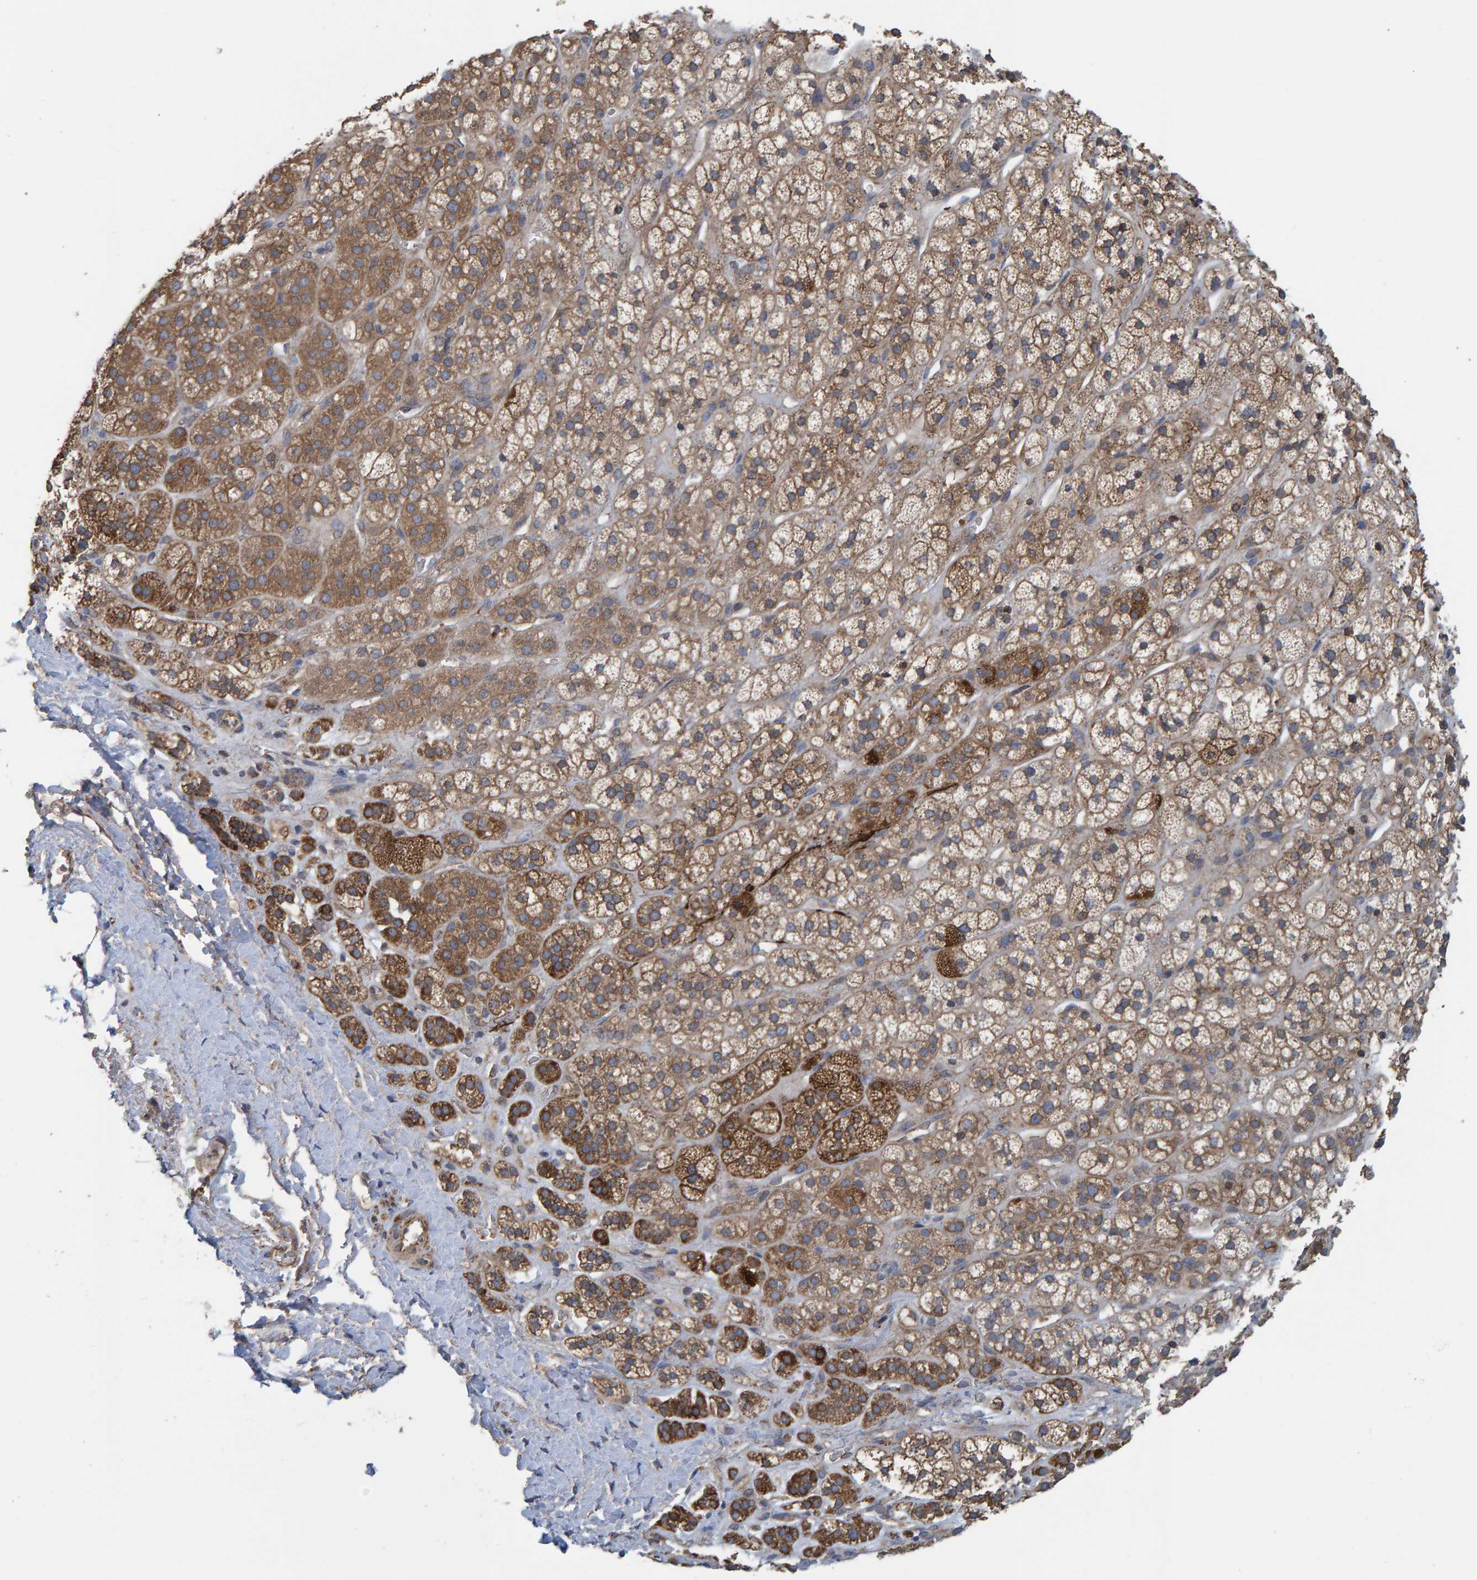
{"staining": {"intensity": "moderate", "quantity": ">75%", "location": "cytoplasmic/membranous"}, "tissue": "adrenal gland", "cell_type": "Glandular cells", "image_type": "normal", "snomed": [{"axis": "morphology", "description": "Normal tissue, NOS"}, {"axis": "topography", "description": "Adrenal gland"}], "caption": "Approximately >75% of glandular cells in unremarkable human adrenal gland exhibit moderate cytoplasmic/membranous protein staining as visualized by brown immunohistochemical staining.", "gene": "LRSAM1", "patient": {"sex": "male", "age": 56}}